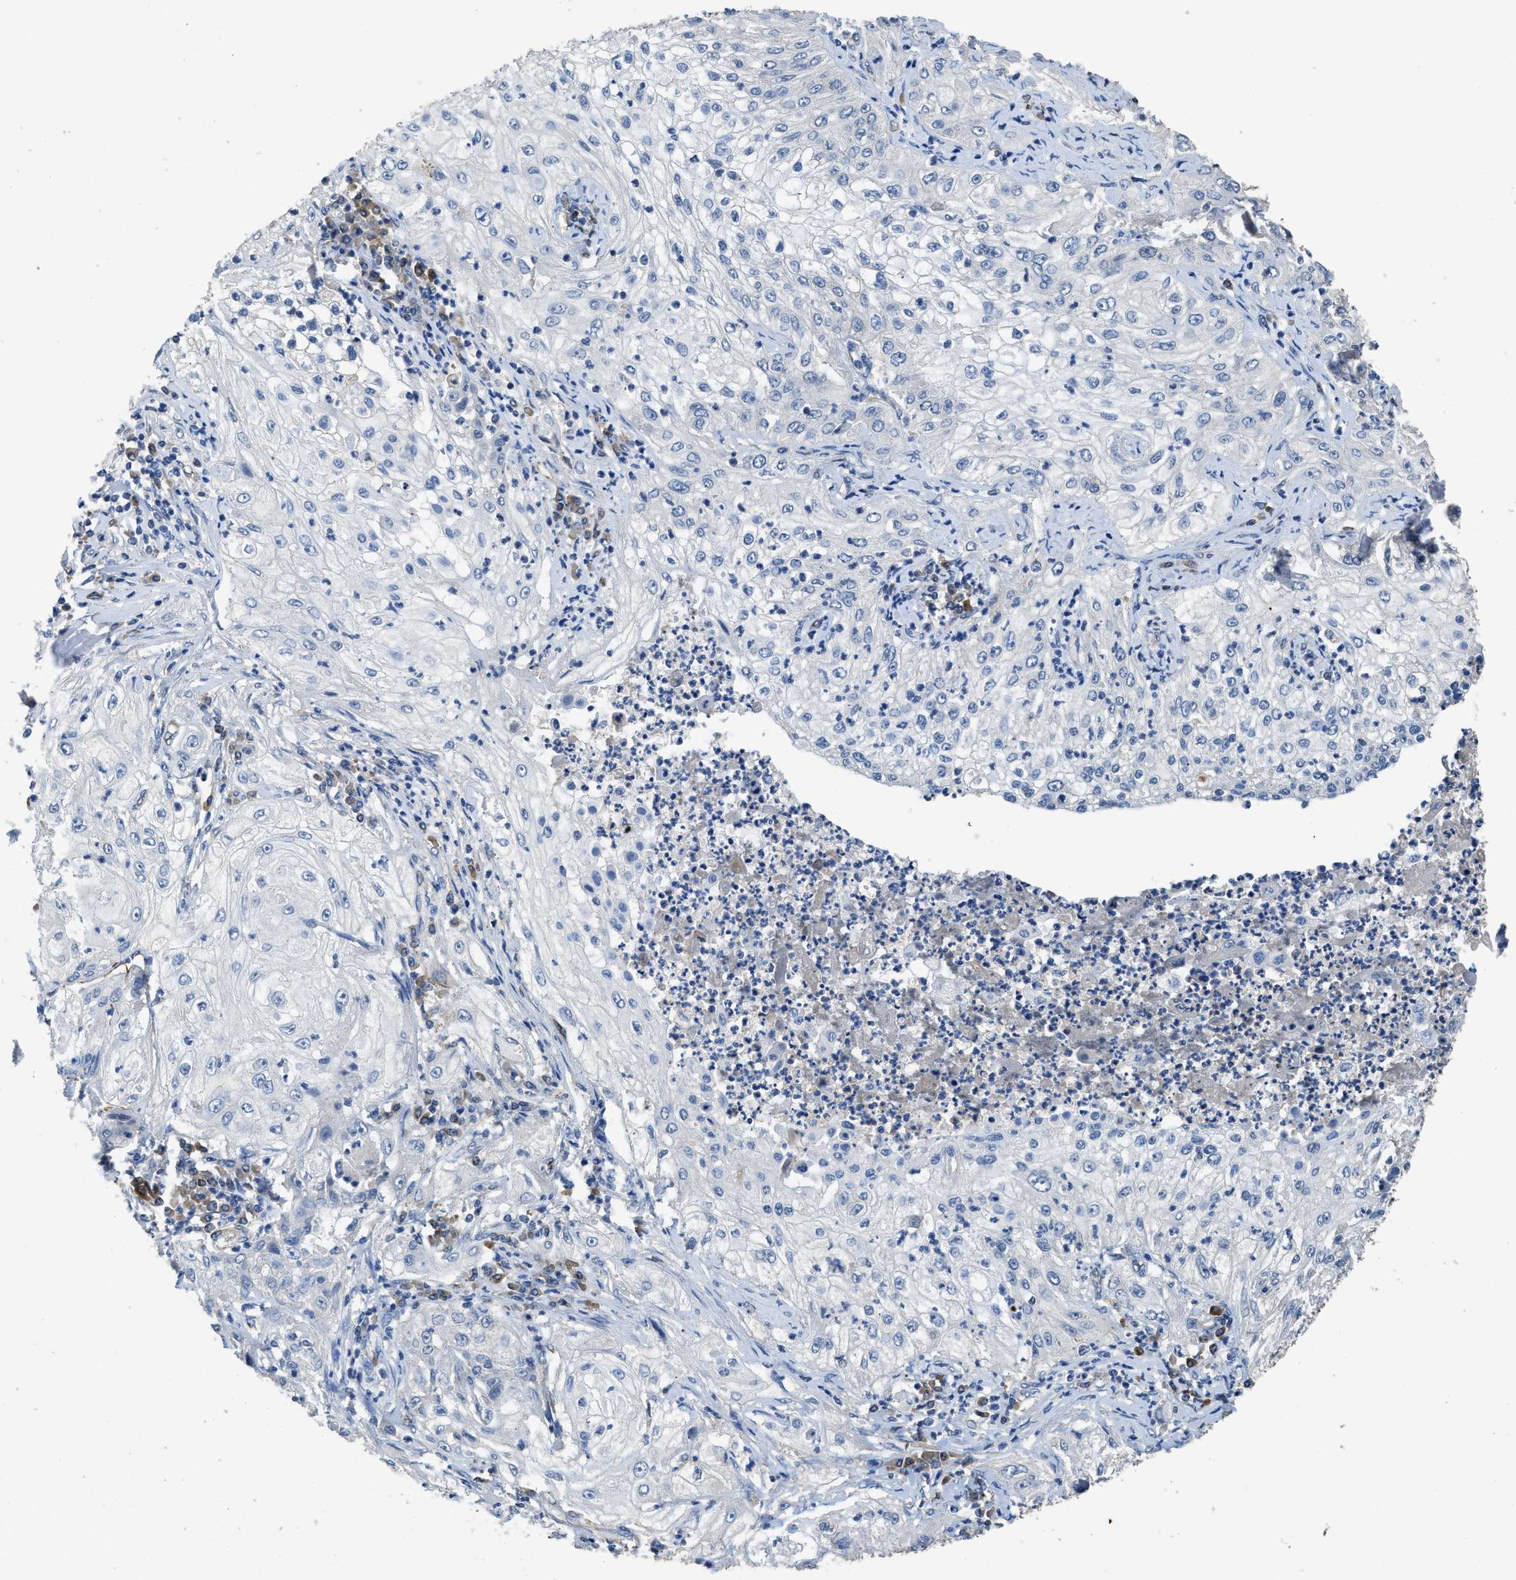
{"staining": {"intensity": "negative", "quantity": "none", "location": "none"}, "tissue": "lung cancer", "cell_type": "Tumor cells", "image_type": "cancer", "snomed": [{"axis": "morphology", "description": "Inflammation, NOS"}, {"axis": "morphology", "description": "Squamous cell carcinoma, NOS"}, {"axis": "topography", "description": "Lymph node"}, {"axis": "topography", "description": "Soft tissue"}, {"axis": "topography", "description": "Lung"}], "caption": "The IHC micrograph has no significant staining in tumor cells of lung cancer (squamous cell carcinoma) tissue. (DAB (3,3'-diaminobenzidine) immunohistochemistry visualized using brightfield microscopy, high magnification).", "gene": "SYNM", "patient": {"sex": "male", "age": 66}}